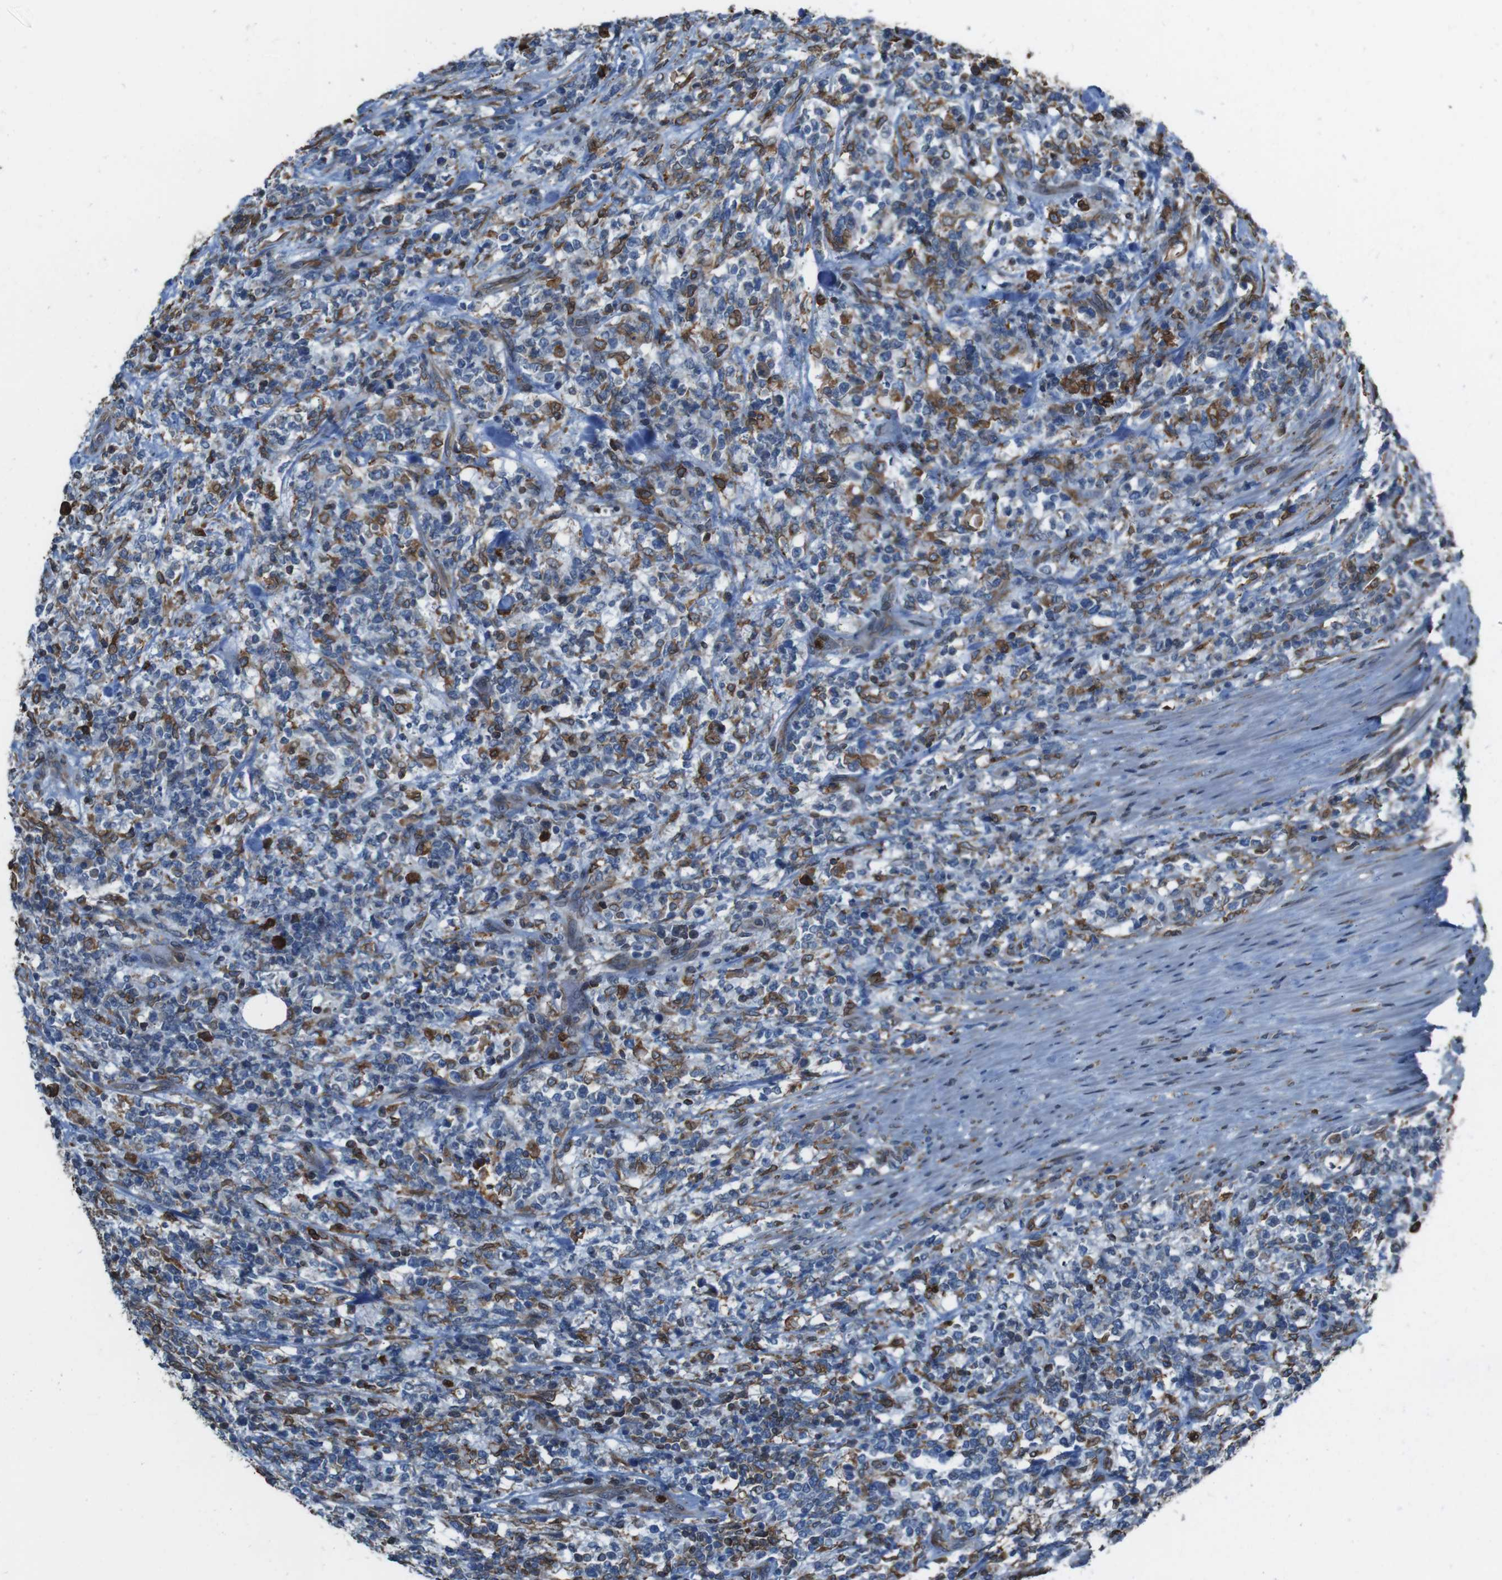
{"staining": {"intensity": "moderate", "quantity": "25%-75%", "location": "cytoplasmic/membranous"}, "tissue": "lymphoma", "cell_type": "Tumor cells", "image_type": "cancer", "snomed": [{"axis": "morphology", "description": "Malignant lymphoma, non-Hodgkin's type, High grade"}, {"axis": "topography", "description": "Soft tissue"}], "caption": "This is a micrograph of IHC staining of malignant lymphoma, non-Hodgkin's type (high-grade), which shows moderate expression in the cytoplasmic/membranous of tumor cells.", "gene": "APMAP", "patient": {"sex": "male", "age": 18}}